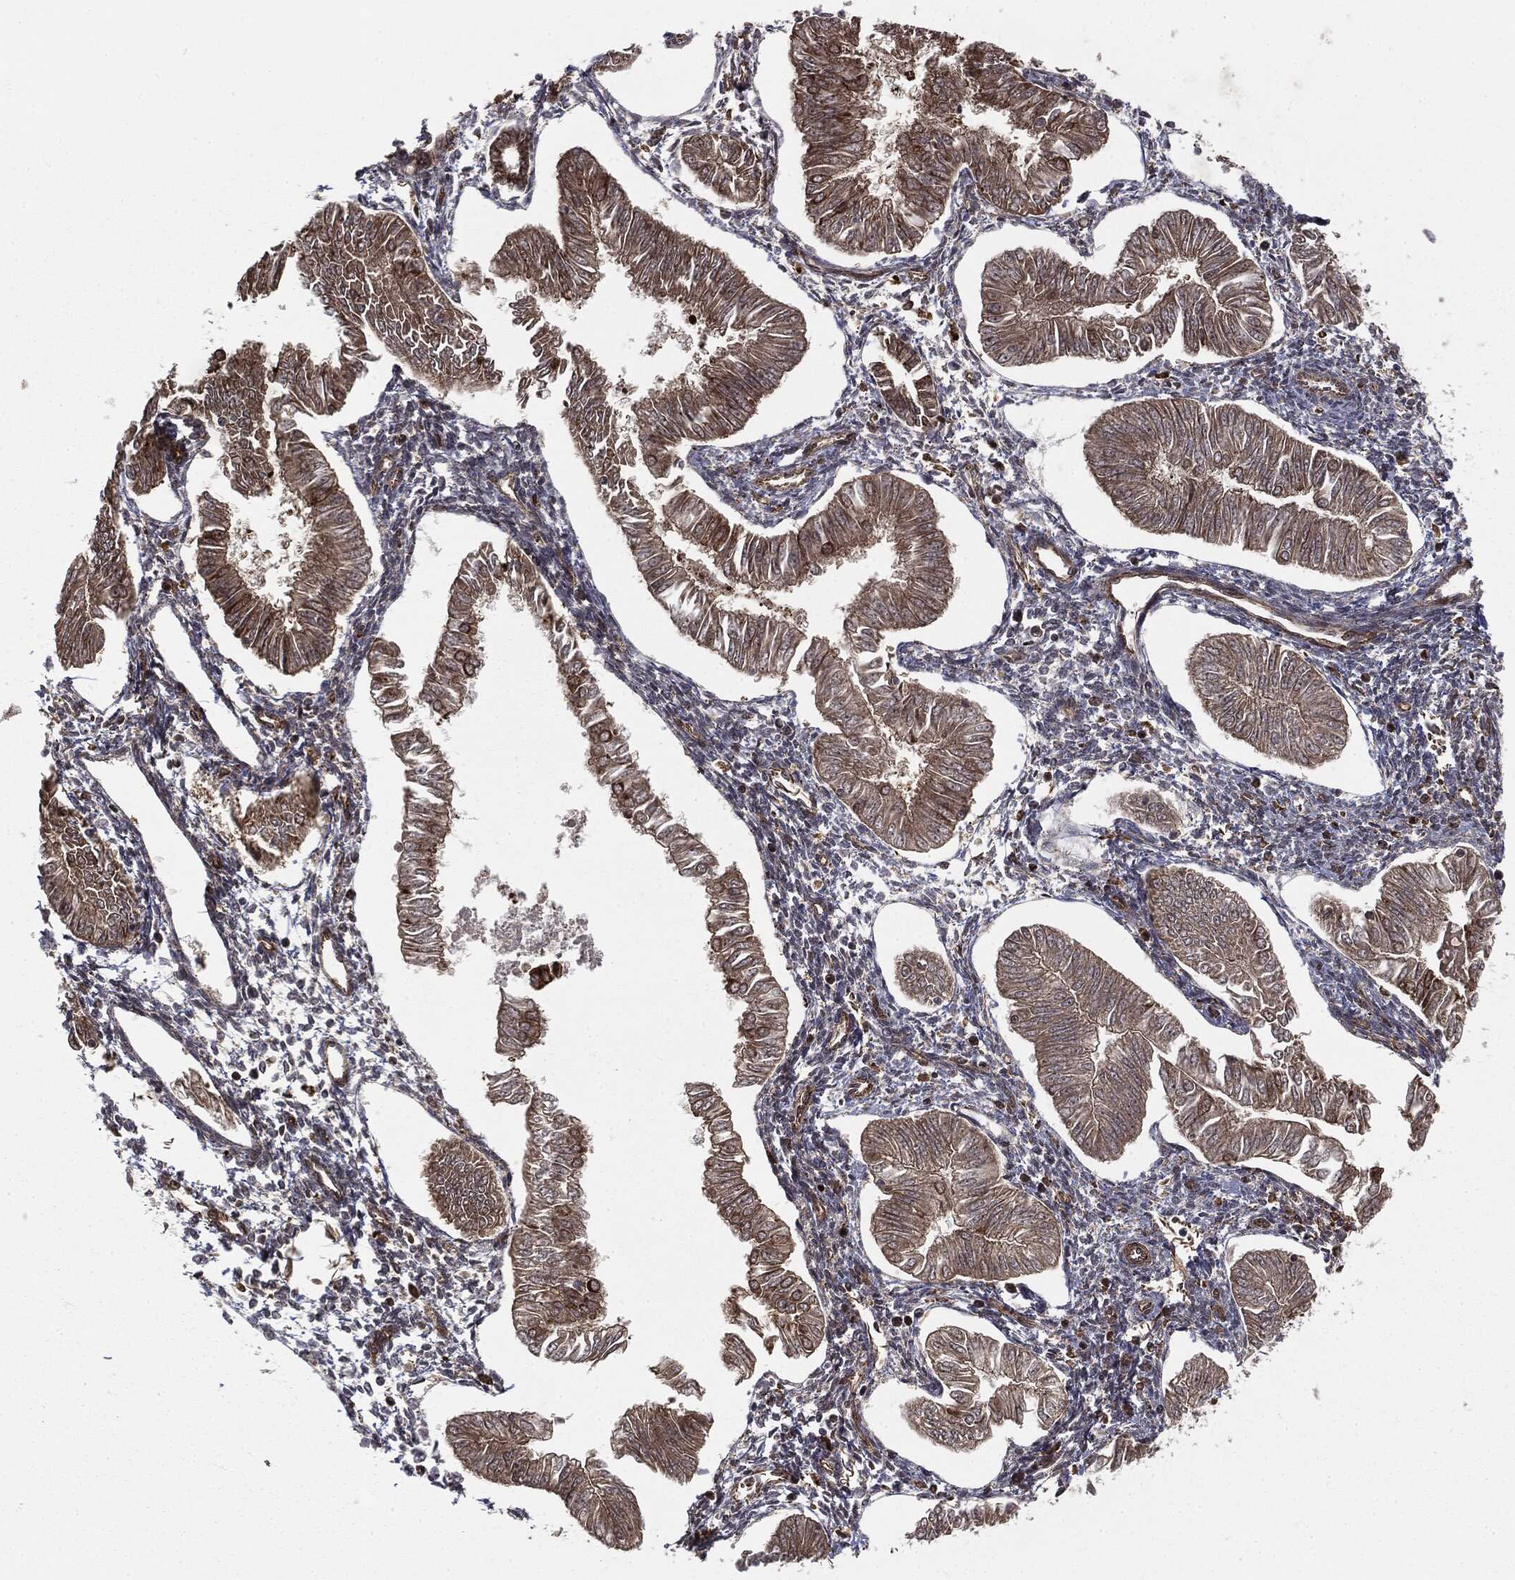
{"staining": {"intensity": "moderate", "quantity": ">75%", "location": "cytoplasmic/membranous"}, "tissue": "endometrial cancer", "cell_type": "Tumor cells", "image_type": "cancer", "snomed": [{"axis": "morphology", "description": "Adenocarcinoma, NOS"}, {"axis": "topography", "description": "Endometrium"}], "caption": "Moderate cytoplasmic/membranous expression for a protein is identified in approximately >75% of tumor cells of endometrial cancer using immunohistochemistry (IHC).", "gene": "CYLD", "patient": {"sex": "female", "age": 53}}